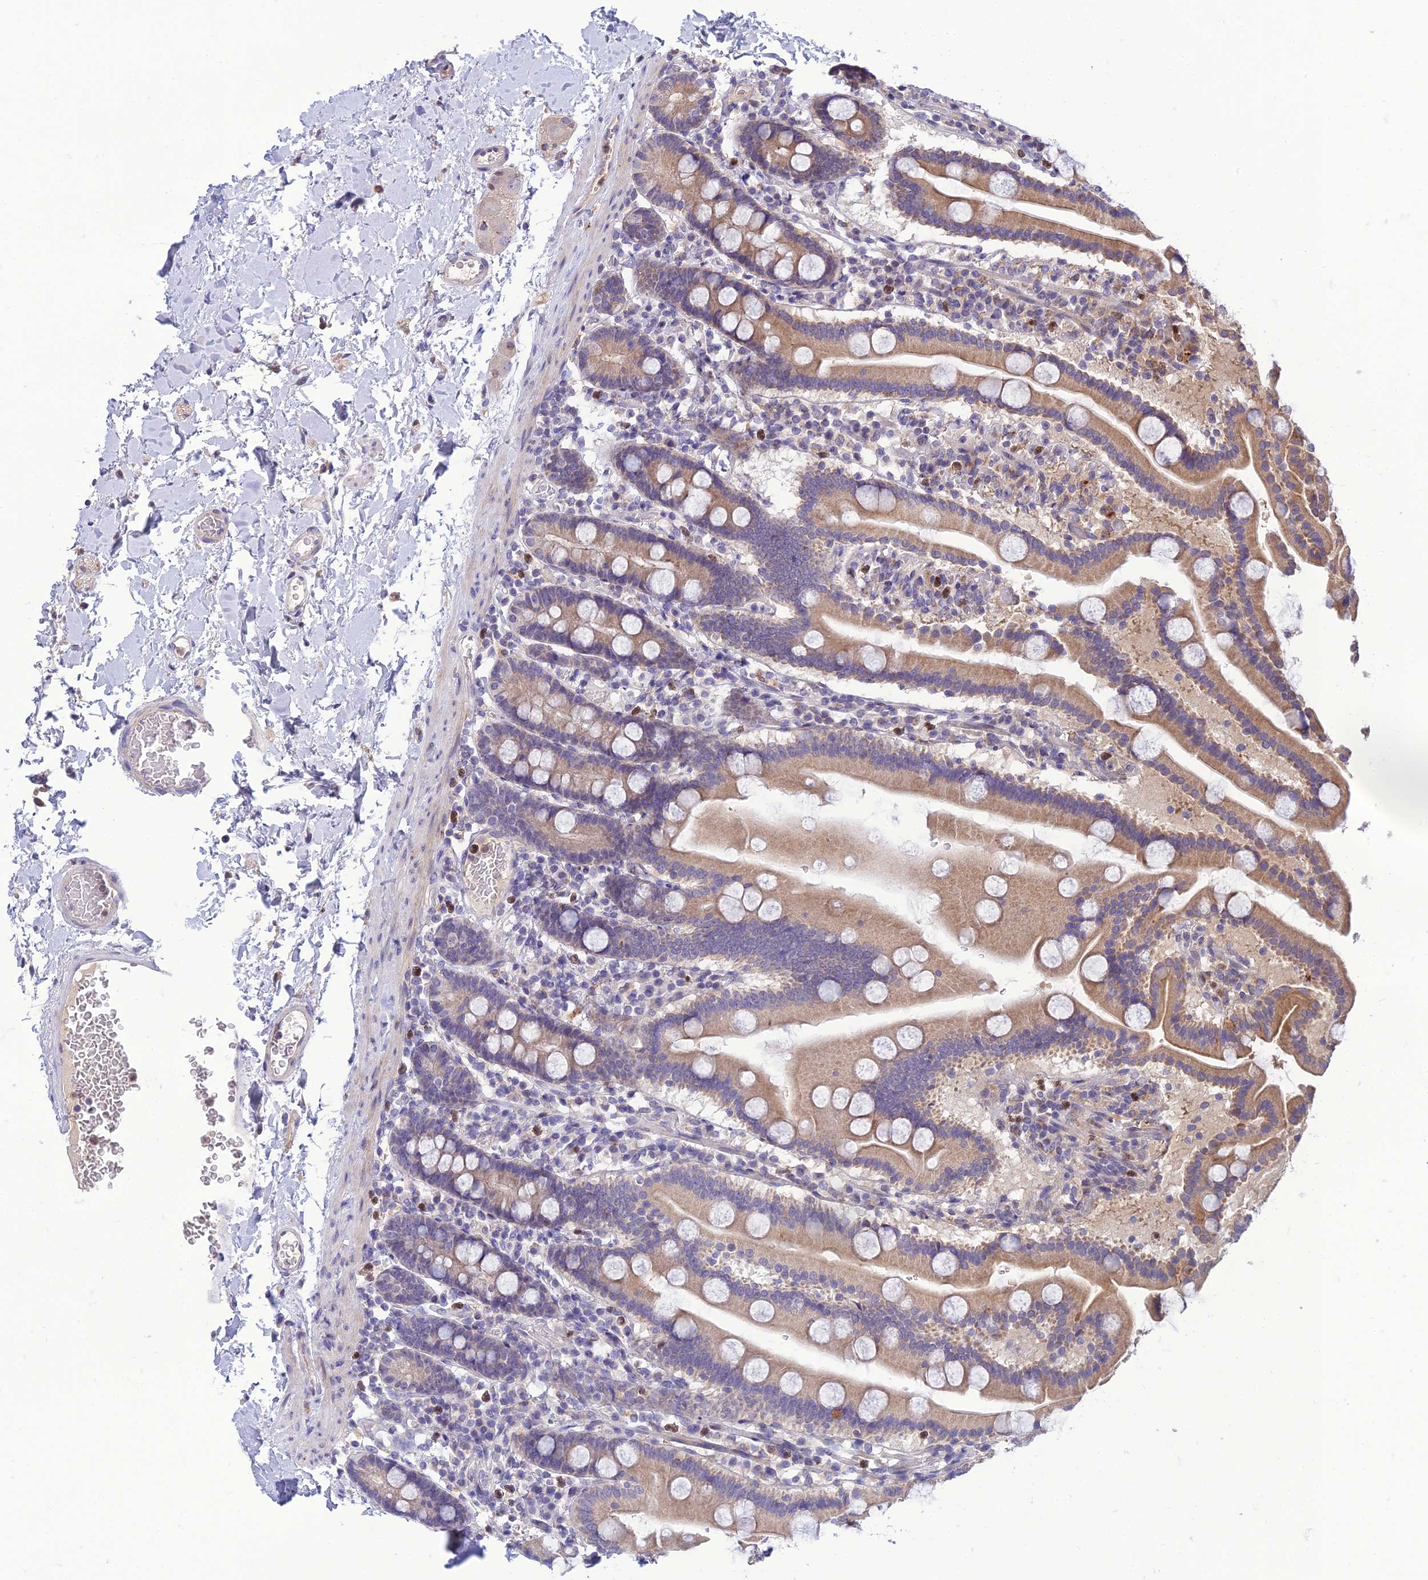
{"staining": {"intensity": "moderate", "quantity": ">75%", "location": "cytoplasmic/membranous"}, "tissue": "duodenum", "cell_type": "Glandular cells", "image_type": "normal", "snomed": [{"axis": "morphology", "description": "Normal tissue, NOS"}, {"axis": "topography", "description": "Duodenum"}], "caption": "Moderate cytoplasmic/membranous expression is identified in about >75% of glandular cells in normal duodenum.", "gene": "IRAK3", "patient": {"sex": "male", "age": 55}}